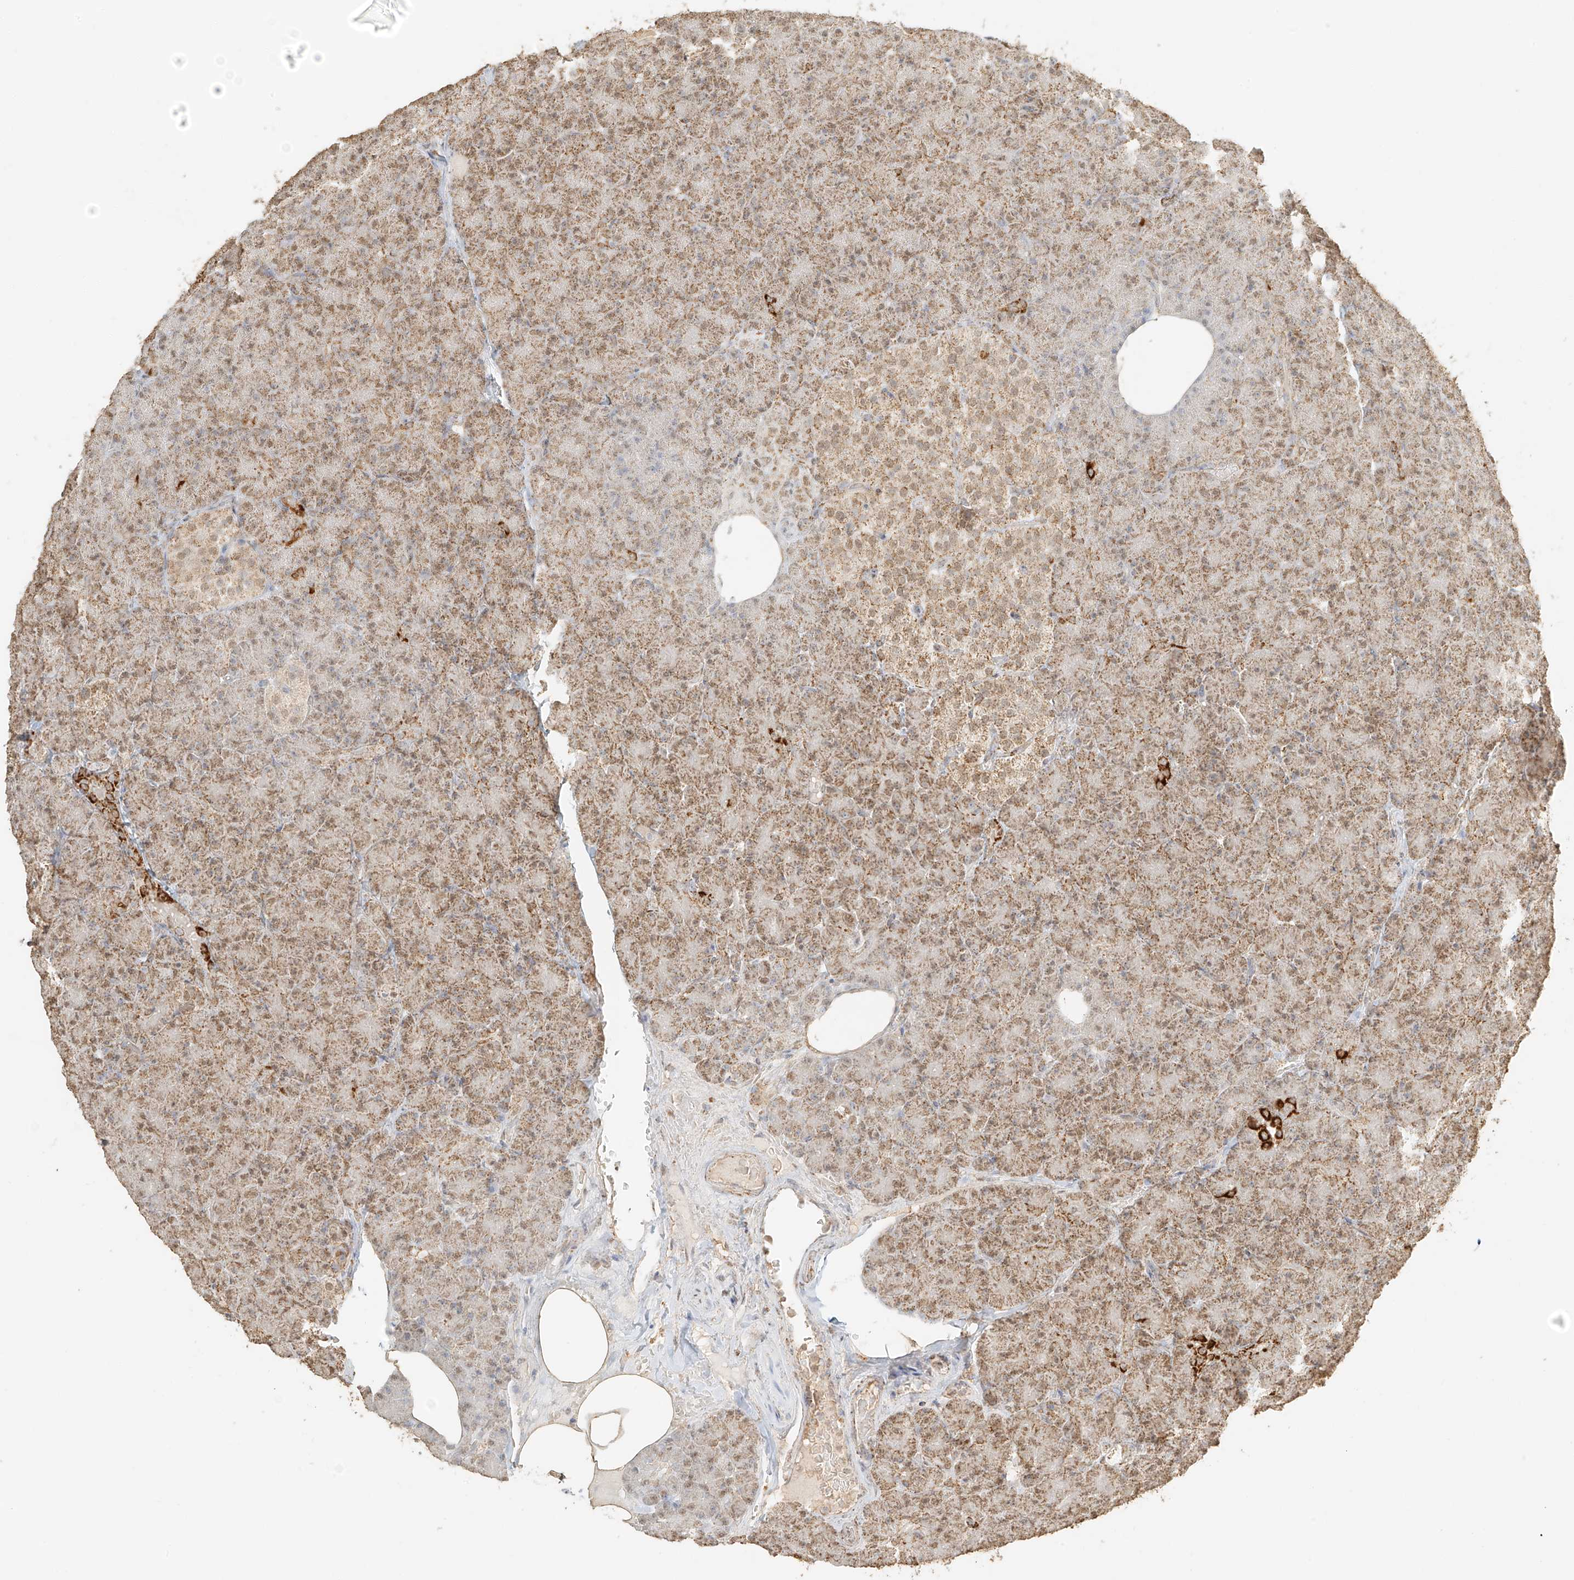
{"staining": {"intensity": "moderate", "quantity": ">75%", "location": "cytoplasmic/membranous"}, "tissue": "pancreas", "cell_type": "Exocrine glandular cells", "image_type": "normal", "snomed": [{"axis": "morphology", "description": "Normal tissue, NOS"}, {"axis": "topography", "description": "Pancreas"}], "caption": "An IHC histopathology image of benign tissue is shown. Protein staining in brown labels moderate cytoplasmic/membranous positivity in pancreas within exocrine glandular cells. (DAB IHC, brown staining for protein, blue staining for nuclei).", "gene": "MIPEP", "patient": {"sex": "female", "age": 43}}